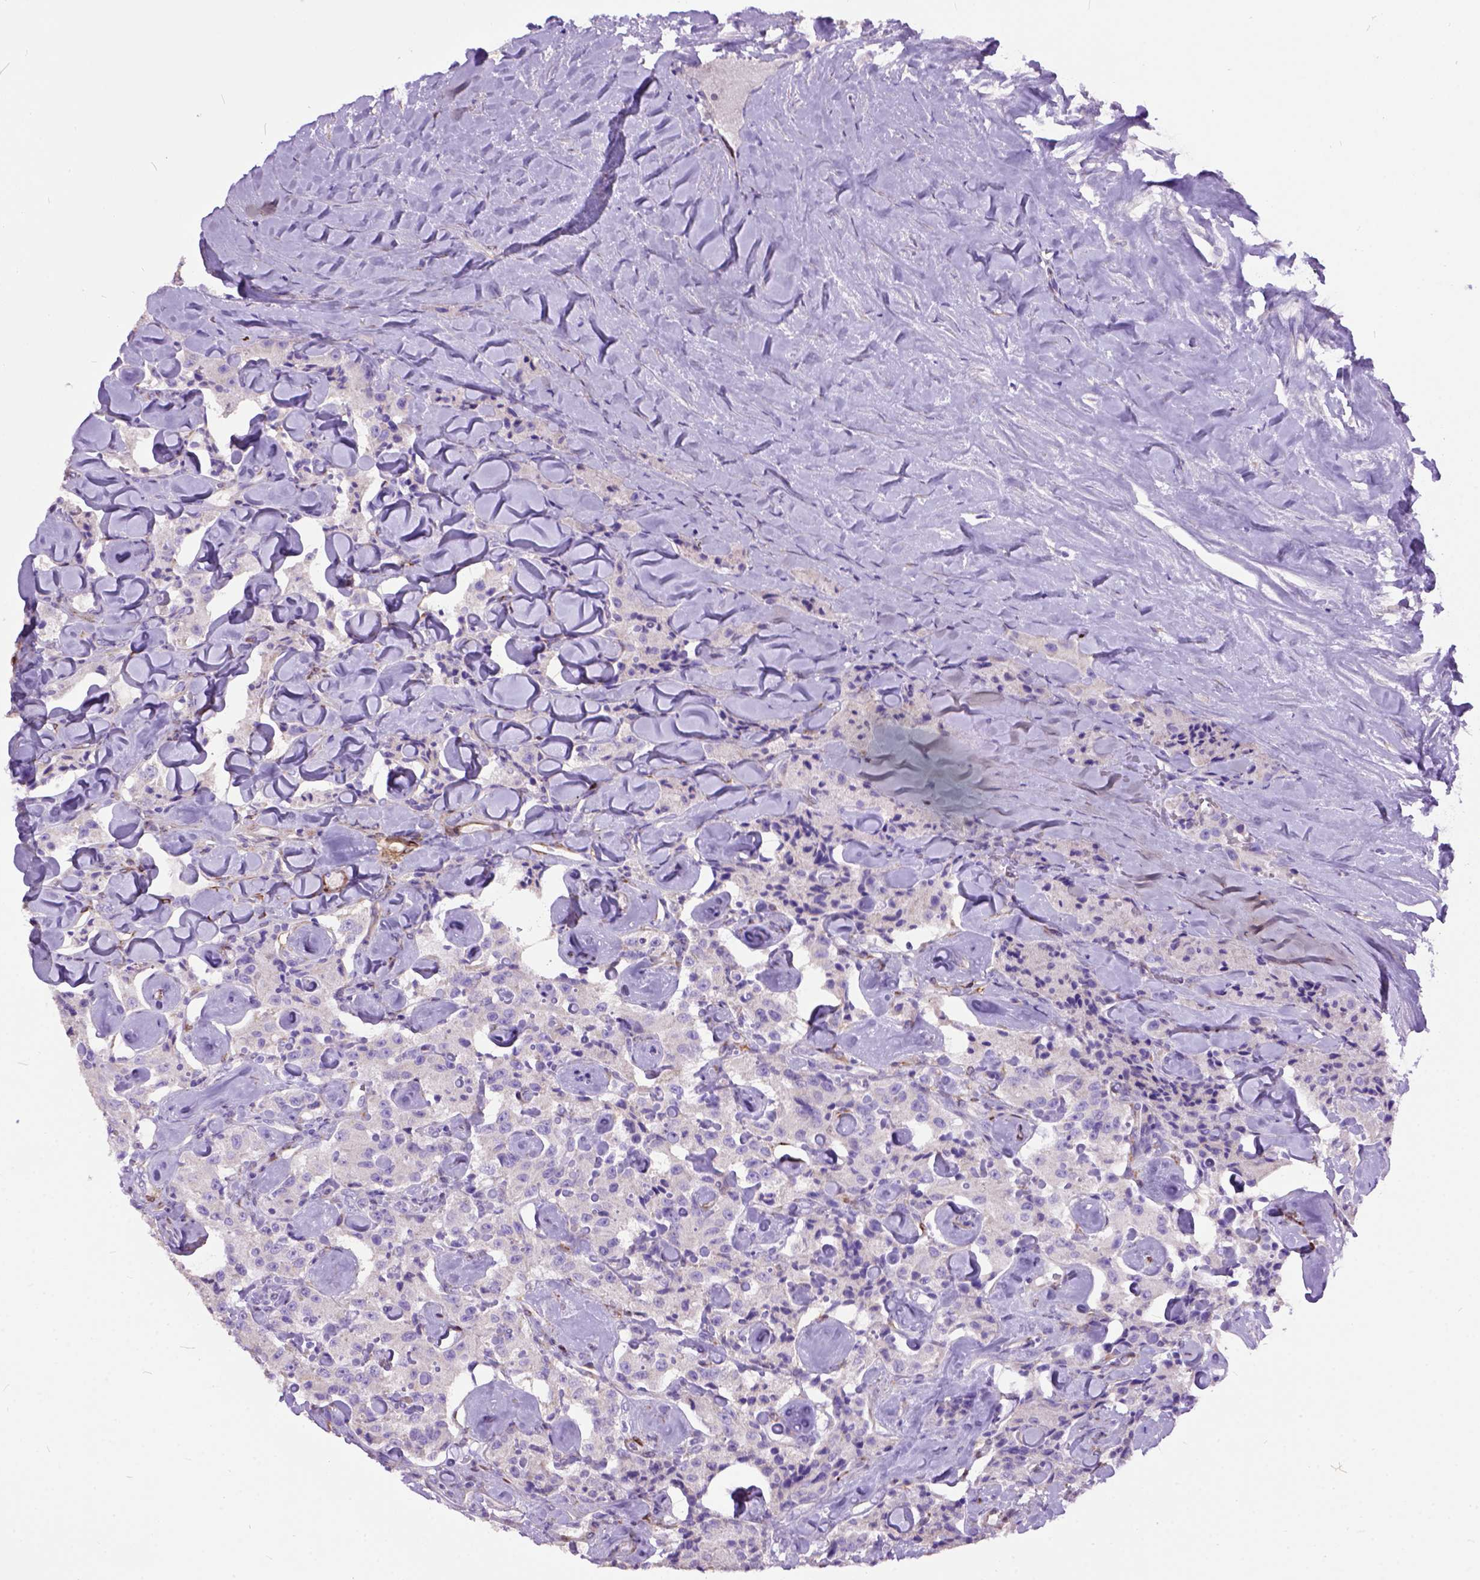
{"staining": {"intensity": "negative", "quantity": "none", "location": "none"}, "tissue": "carcinoid", "cell_type": "Tumor cells", "image_type": "cancer", "snomed": [{"axis": "morphology", "description": "Carcinoid, malignant, NOS"}, {"axis": "topography", "description": "Pancreas"}], "caption": "Immunohistochemical staining of human carcinoid (malignant) exhibits no significant staining in tumor cells.", "gene": "MAPT", "patient": {"sex": "male", "age": 41}}